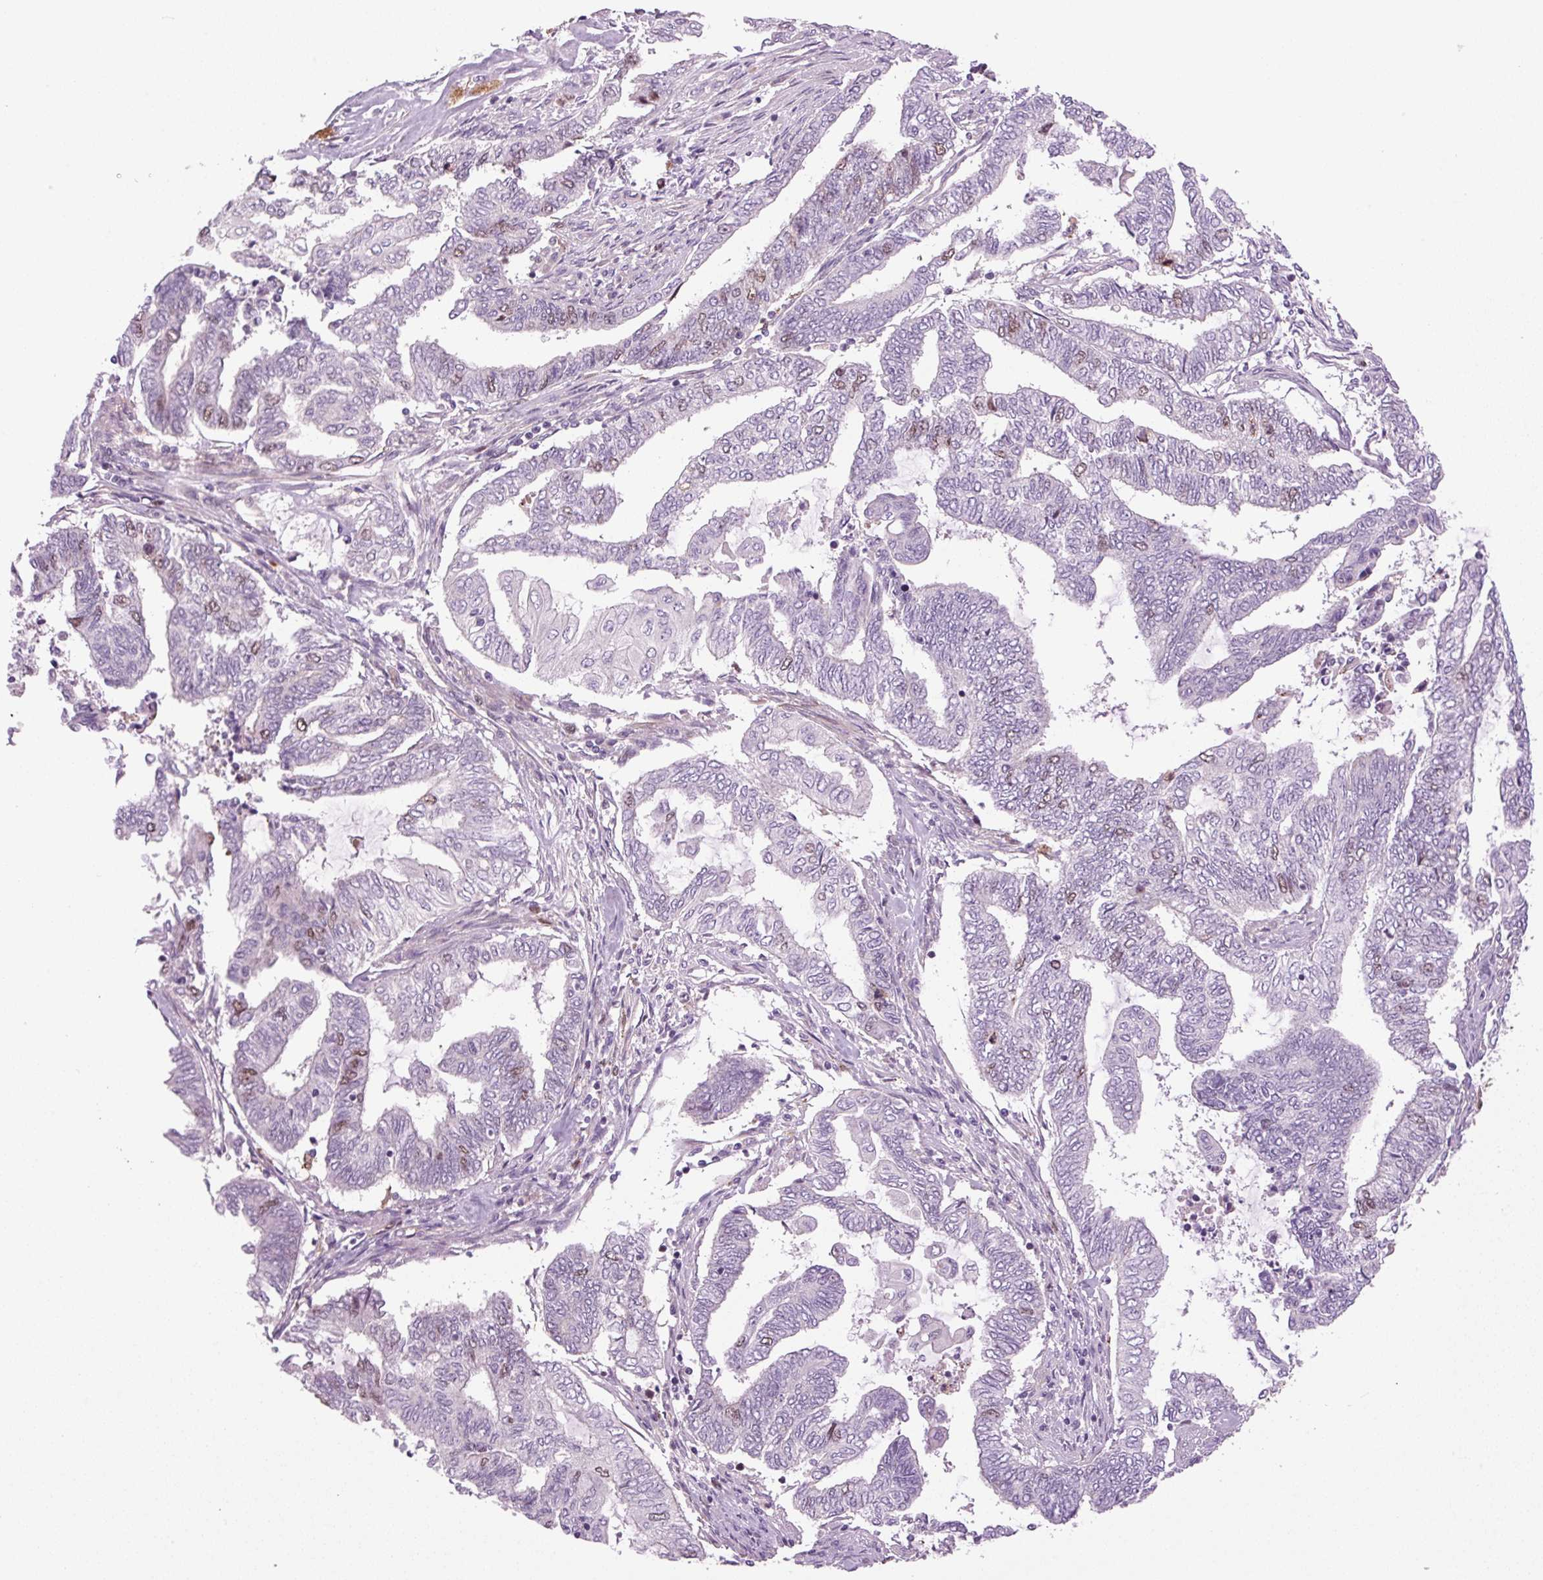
{"staining": {"intensity": "moderate", "quantity": "<25%", "location": "nuclear"}, "tissue": "endometrial cancer", "cell_type": "Tumor cells", "image_type": "cancer", "snomed": [{"axis": "morphology", "description": "Adenocarcinoma, NOS"}, {"axis": "topography", "description": "Uterus"}, {"axis": "topography", "description": "Endometrium"}], "caption": "This photomicrograph reveals endometrial cancer (adenocarcinoma) stained with IHC to label a protein in brown. The nuclear of tumor cells show moderate positivity for the protein. Nuclei are counter-stained blue.", "gene": "KIFC1", "patient": {"sex": "female", "age": 70}}